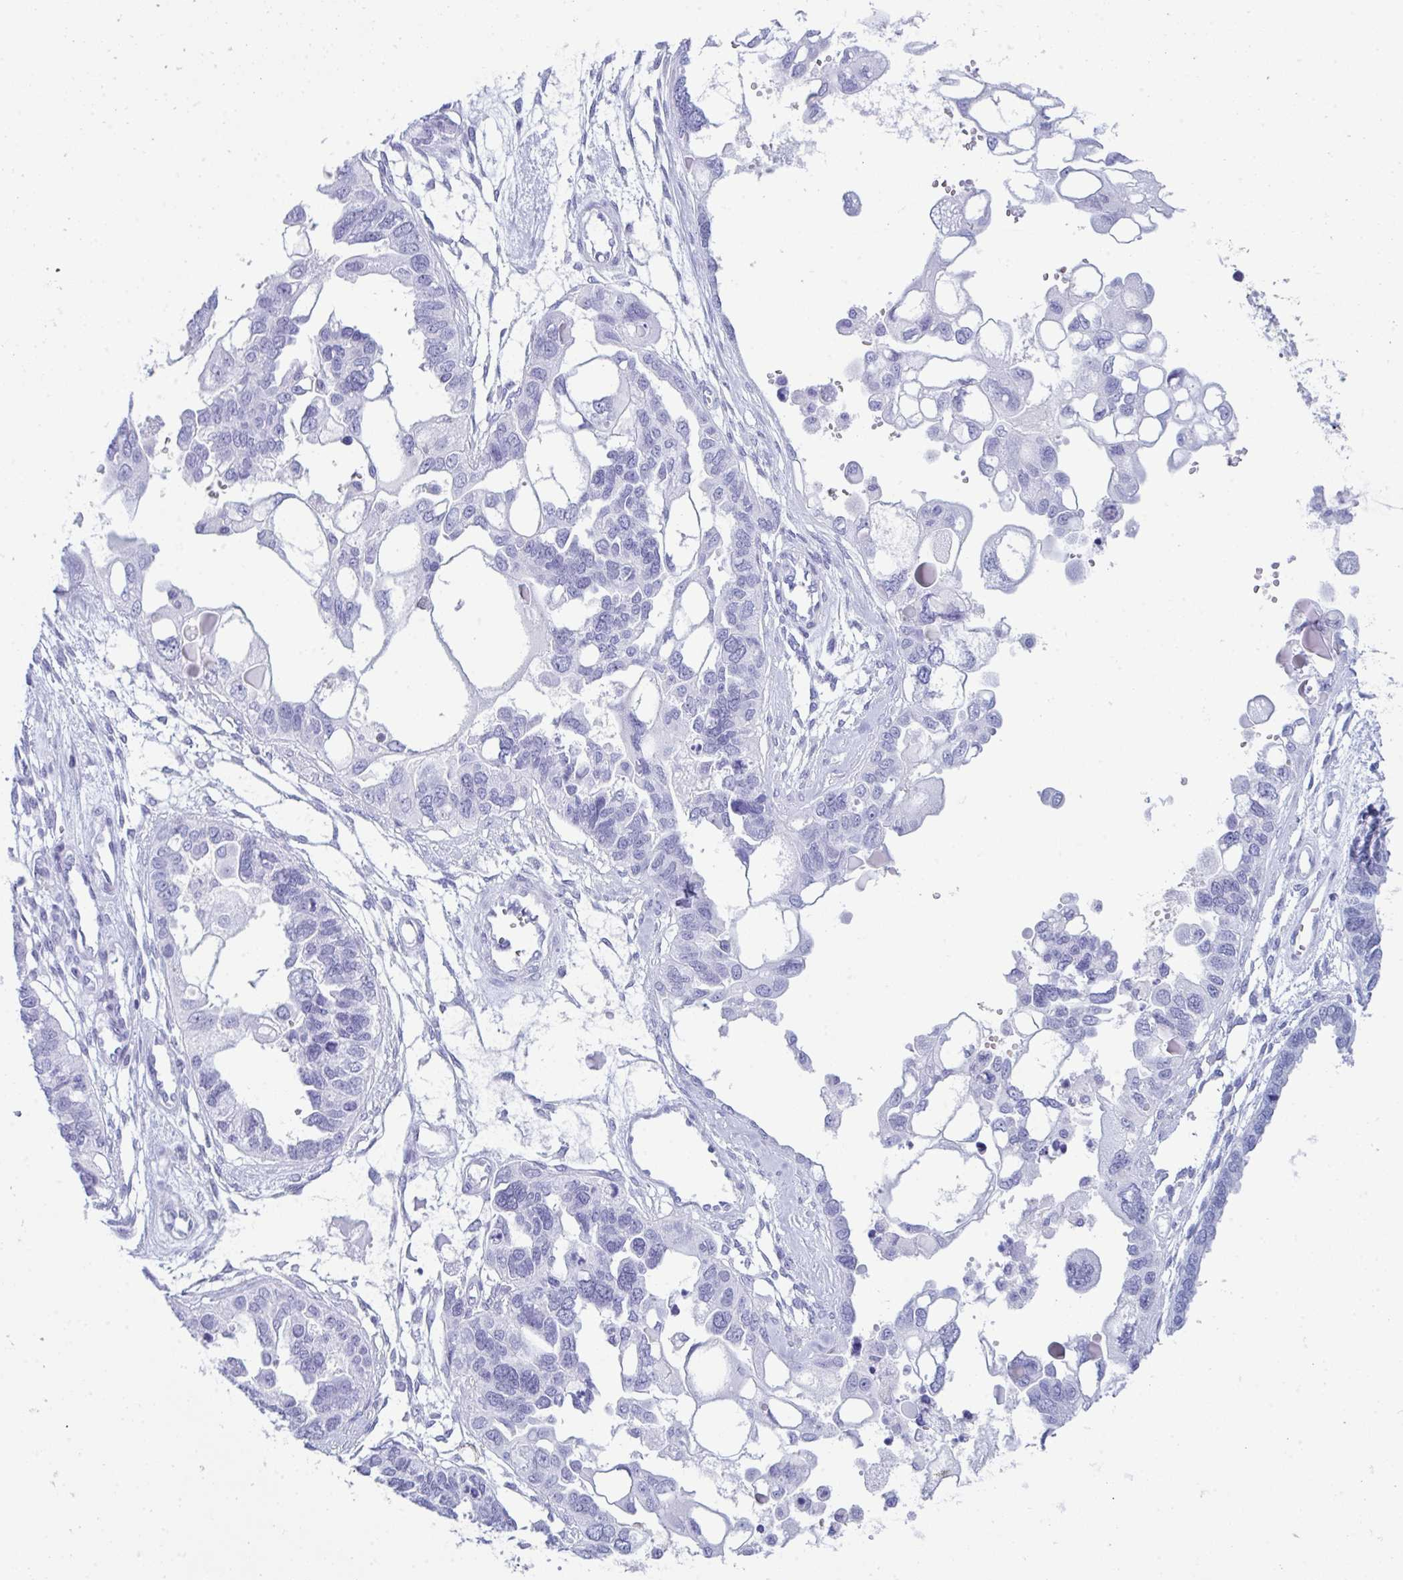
{"staining": {"intensity": "negative", "quantity": "none", "location": "none"}, "tissue": "ovarian cancer", "cell_type": "Tumor cells", "image_type": "cancer", "snomed": [{"axis": "morphology", "description": "Cystadenocarcinoma, serous, NOS"}, {"axis": "topography", "description": "Ovary"}], "caption": "IHC photomicrograph of human serous cystadenocarcinoma (ovarian) stained for a protein (brown), which reveals no expression in tumor cells. The staining was performed using DAB (3,3'-diaminobenzidine) to visualize the protein expression in brown, while the nuclei were stained in blue with hematoxylin (Magnification: 20x).", "gene": "JCHAIN", "patient": {"sex": "female", "age": 51}}